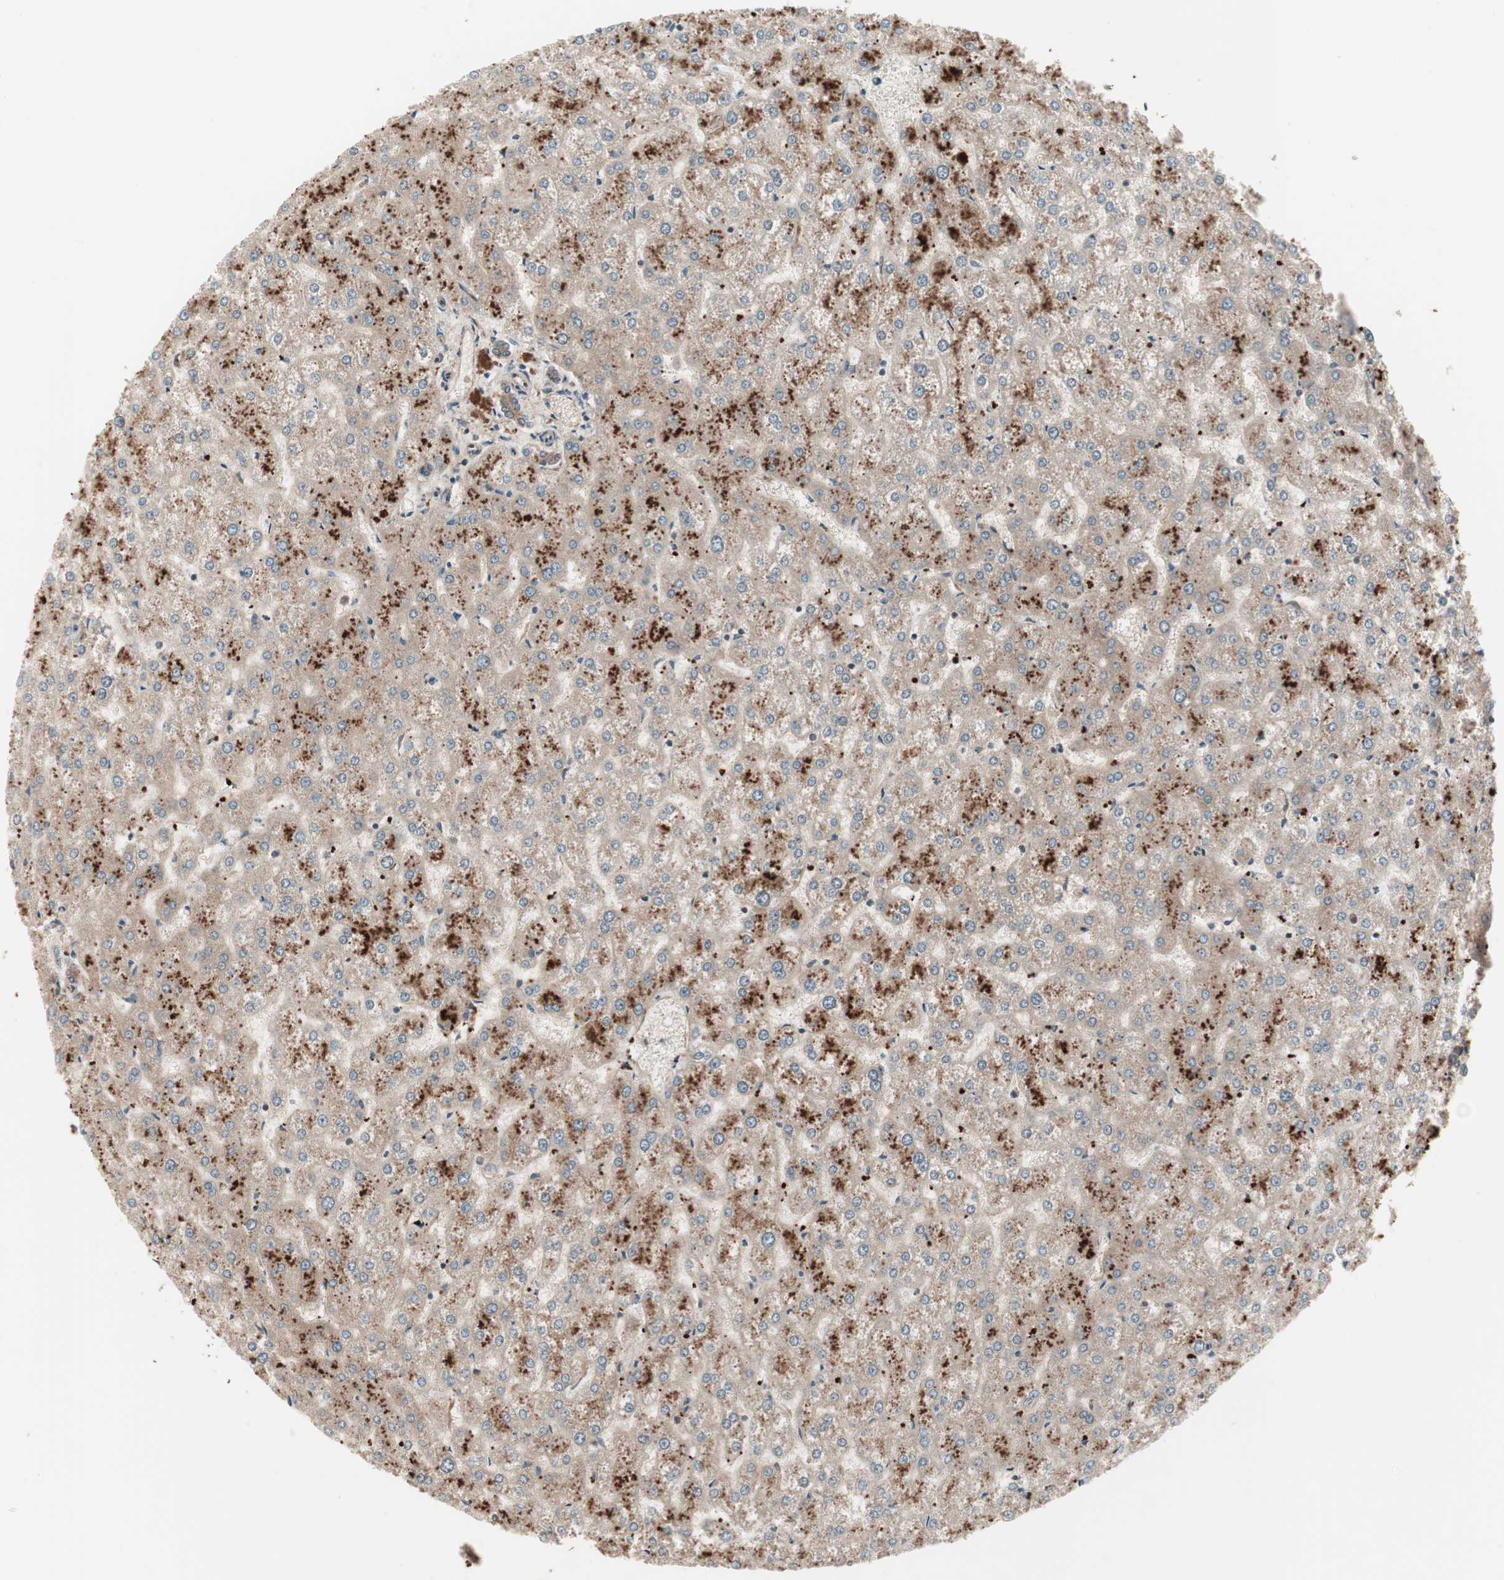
{"staining": {"intensity": "moderate", "quantity": "25%-75%", "location": "cytoplasmic/membranous"}, "tissue": "liver", "cell_type": "Cholangiocytes", "image_type": "normal", "snomed": [{"axis": "morphology", "description": "Normal tissue, NOS"}, {"axis": "topography", "description": "Liver"}], "caption": "There is medium levels of moderate cytoplasmic/membranous expression in cholangiocytes of benign liver, as demonstrated by immunohistochemical staining (brown color).", "gene": "TFPI", "patient": {"sex": "female", "age": 32}}